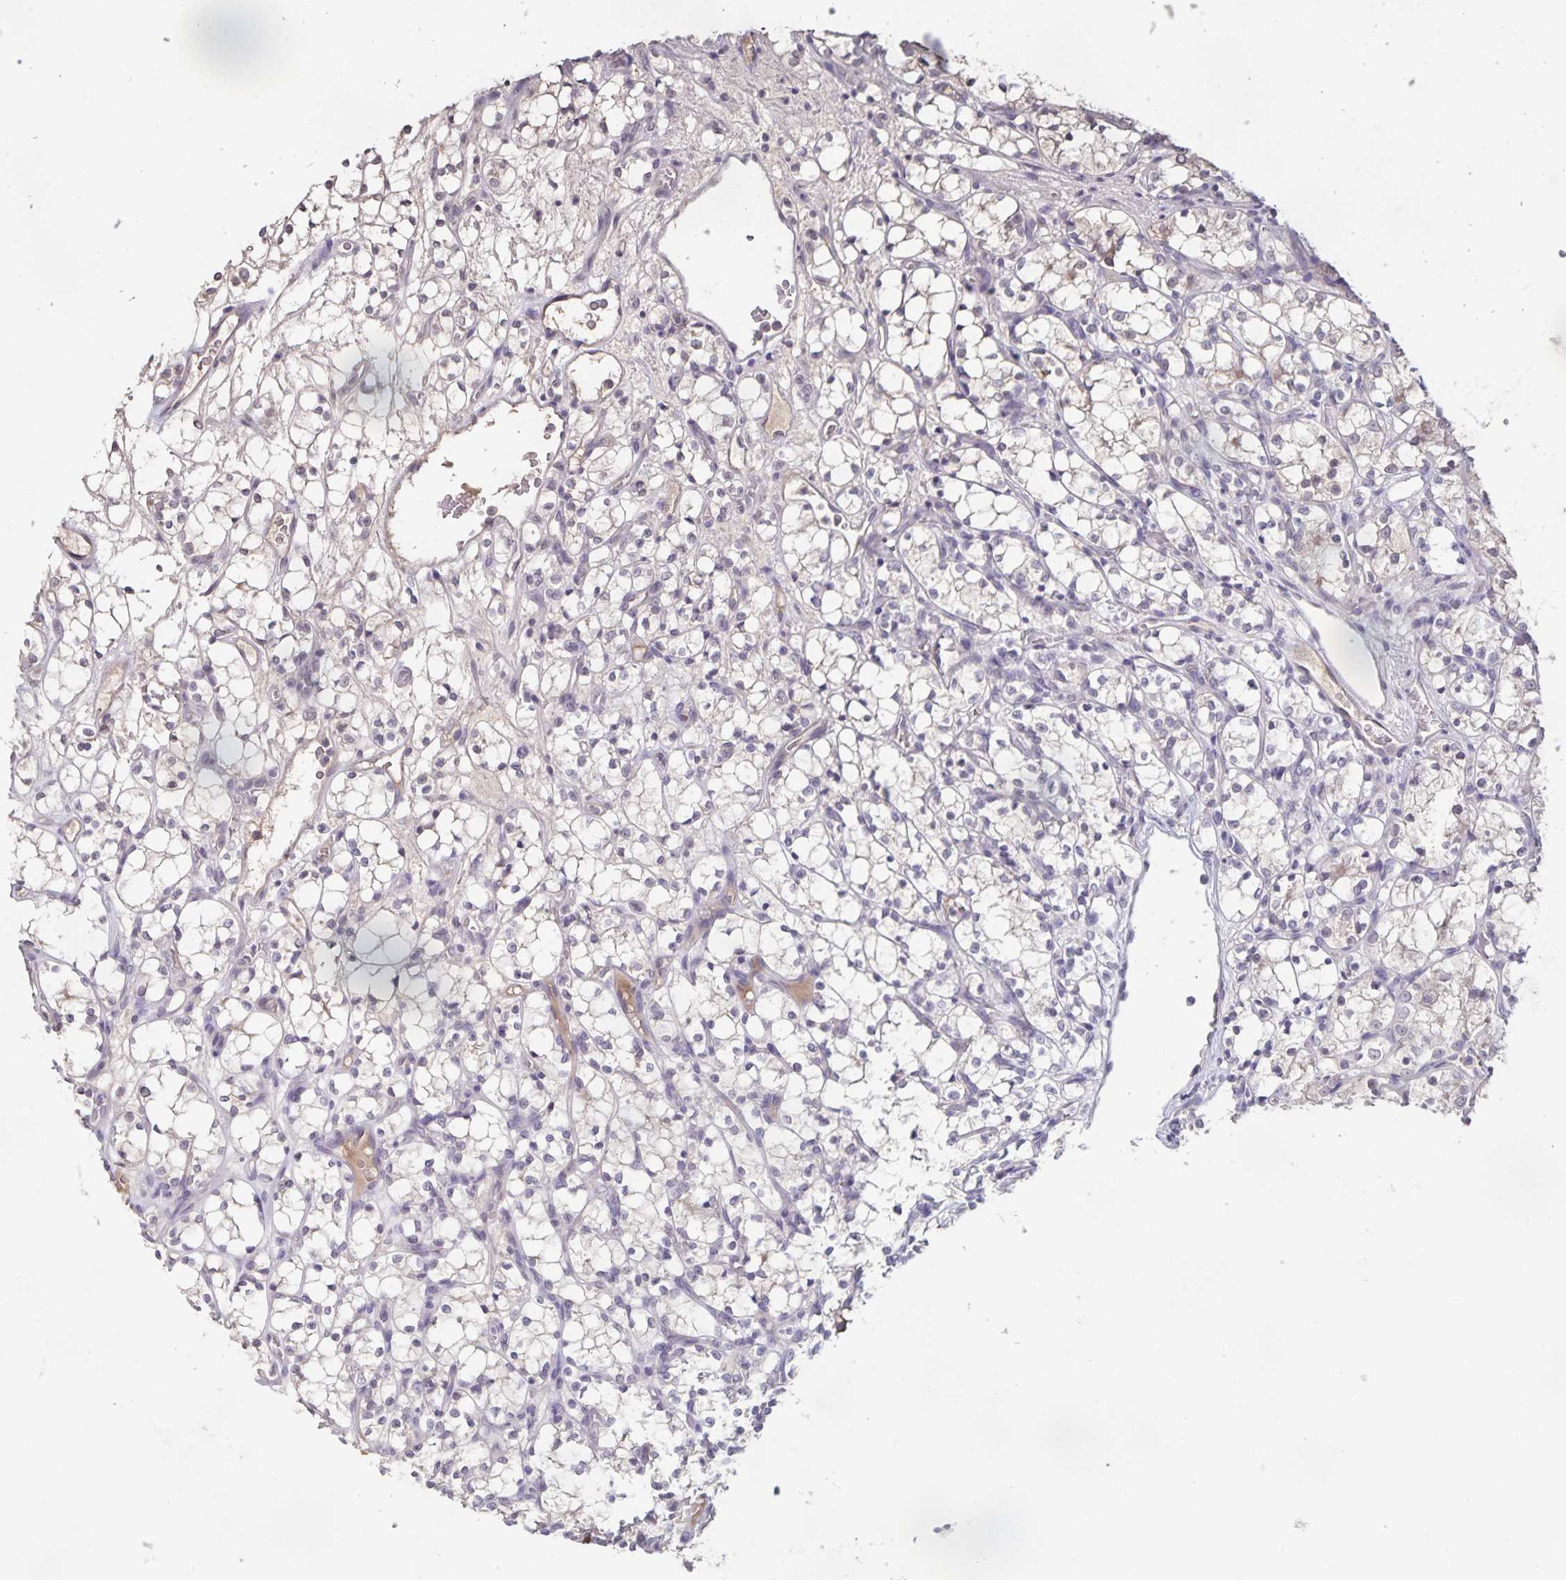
{"staining": {"intensity": "negative", "quantity": "none", "location": "none"}, "tissue": "renal cancer", "cell_type": "Tumor cells", "image_type": "cancer", "snomed": [{"axis": "morphology", "description": "Adenocarcinoma, NOS"}, {"axis": "topography", "description": "Kidney"}], "caption": "Immunohistochemical staining of human renal cancer reveals no significant positivity in tumor cells. (Brightfield microscopy of DAB (3,3'-diaminobenzidine) immunohistochemistry at high magnification).", "gene": "INSL5", "patient": {"sex": "female", "age": 69}}